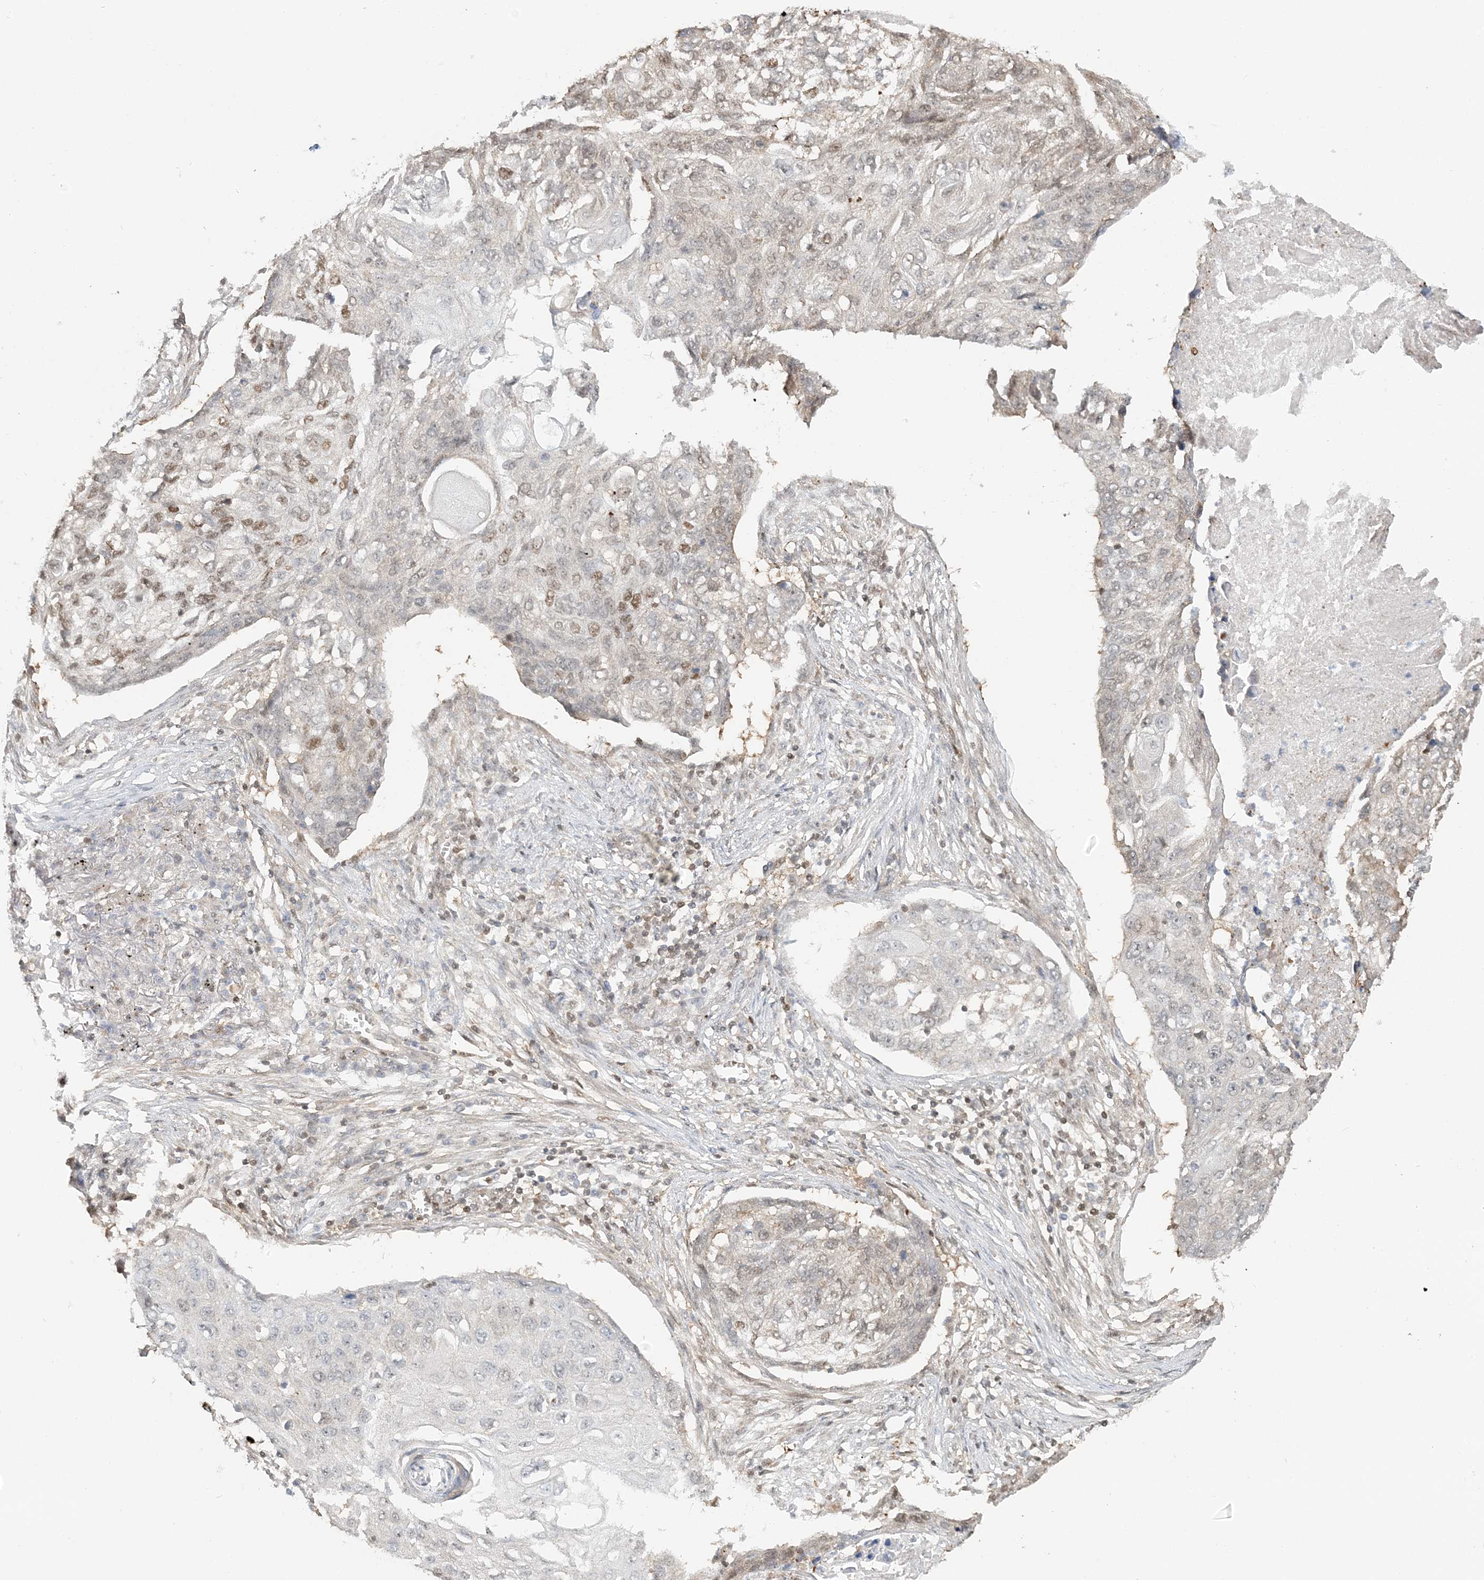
{"staining": {"intensity": "moderate", "quantity": "<25%", "location": "nuclear"}, "tissue": "lung cancer", "cell_type": "Tumor cells", "image_type": "cancer", "snomed": [{"axis": "morphology", "description": "Squamous cell carcinoma, NOS"}, {"axis": "topography", "description": "Lung"}], "caption": "The image reveals immunohistochemical staining of squamous cell carcinoma (lung). There is moderate nuclear positivity is seen in approximately <25% of tumor cells.", "gene": "SUMO2", "patient": {"sex": "female", "age": 63}}